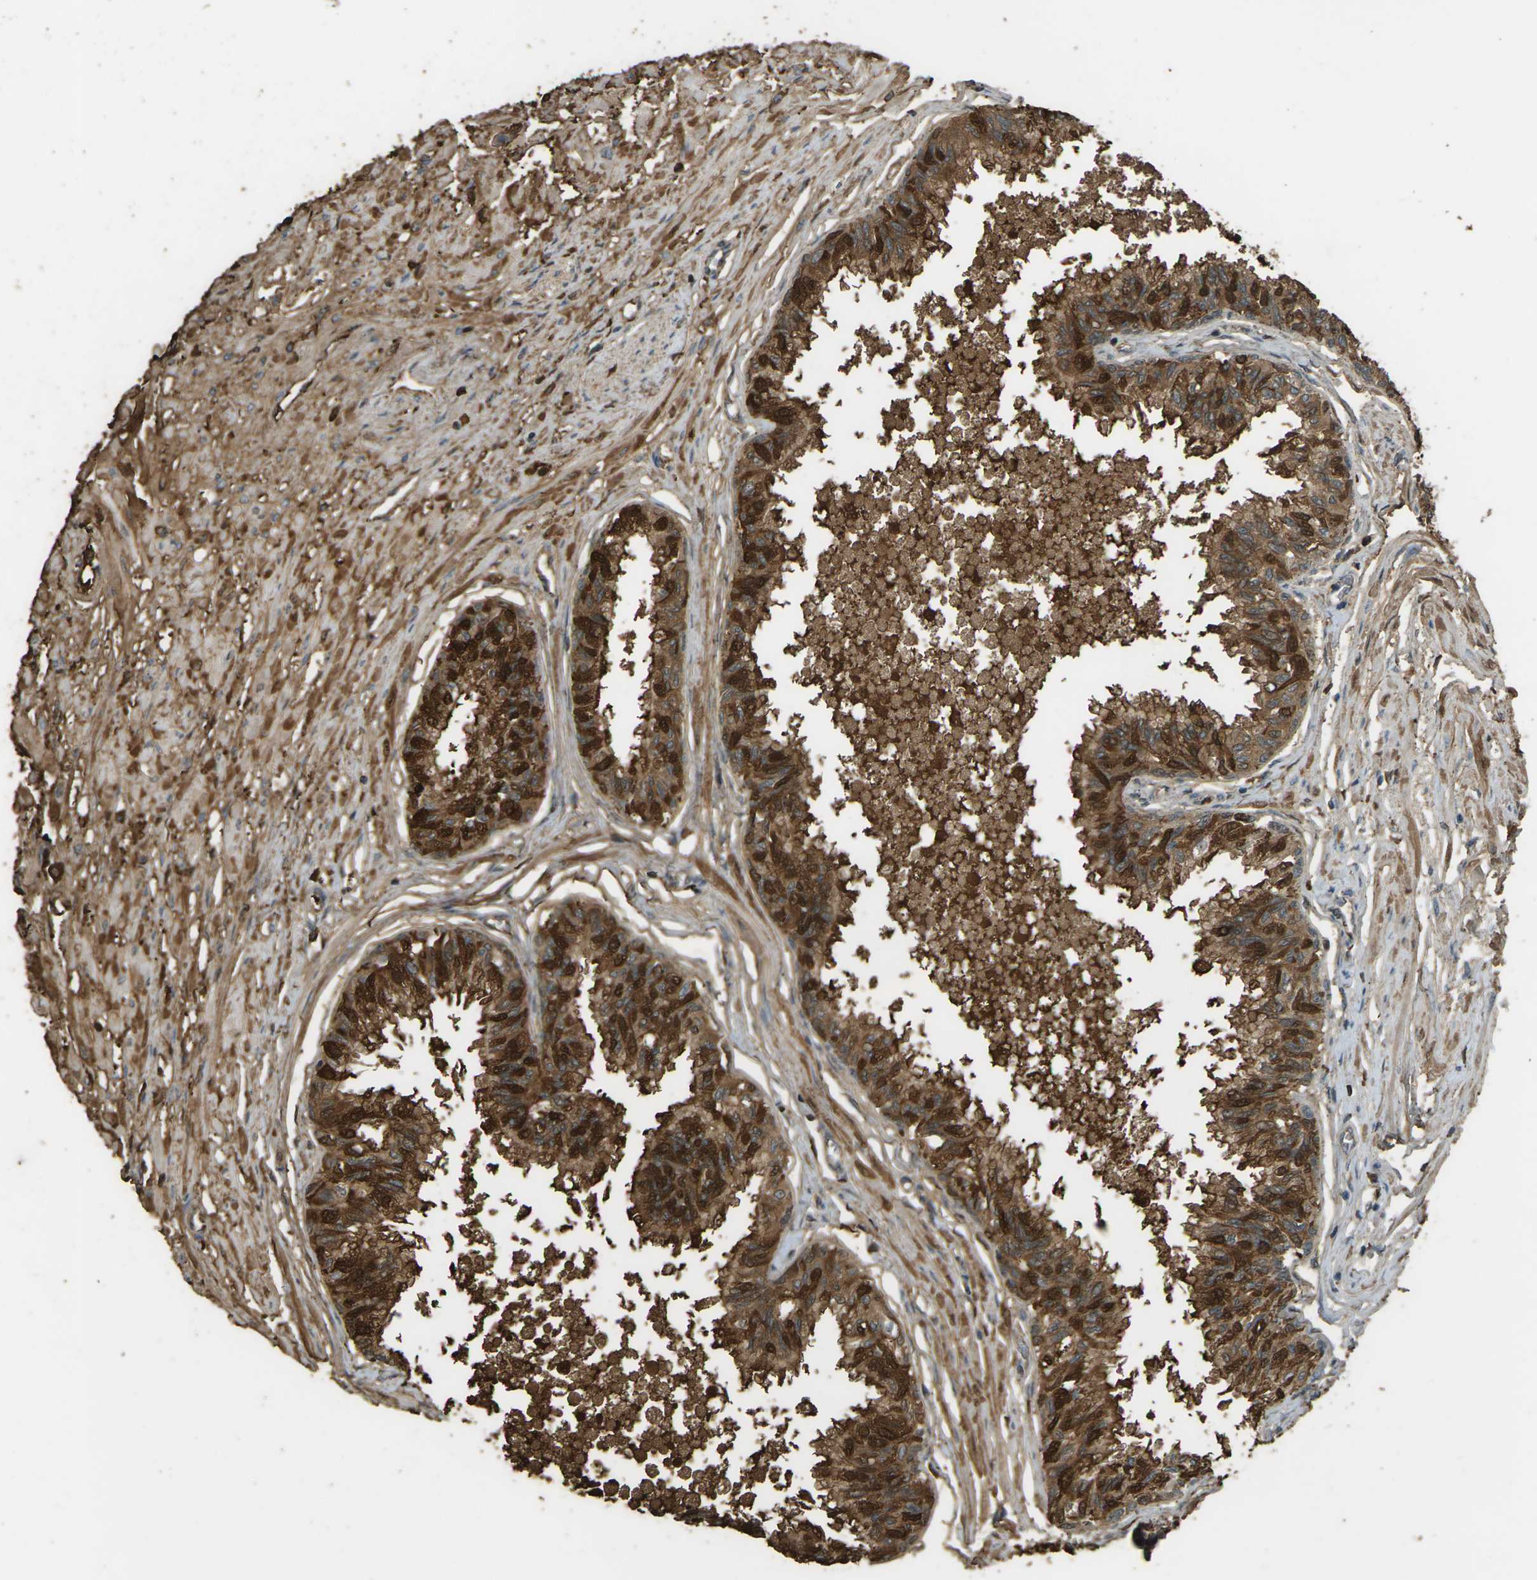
{"staining": {"intensity": "strong", "quantity": ">75%", "location": "cytoplasmic/membranous,nuclear"}, "tissue": "prostate", "cell_type": "Glandular cells", "image_type": "normal", "snomed": [{"axis": "morphology", "description": "Normal tissue, NOS"}, {"axis": "topography", "description": "Prostate"}, {"axis": "topography", "description": "Seminal veicle"}], "caption": "The histopathology image demonstrates staining of unremarkable prostate, revealing strong cytoplasmic/membranous,nuclear protein expression (brown color) within glandular cells.", "gene": "CYP1B1", "patient": {"sex": "male", "age": 60}}